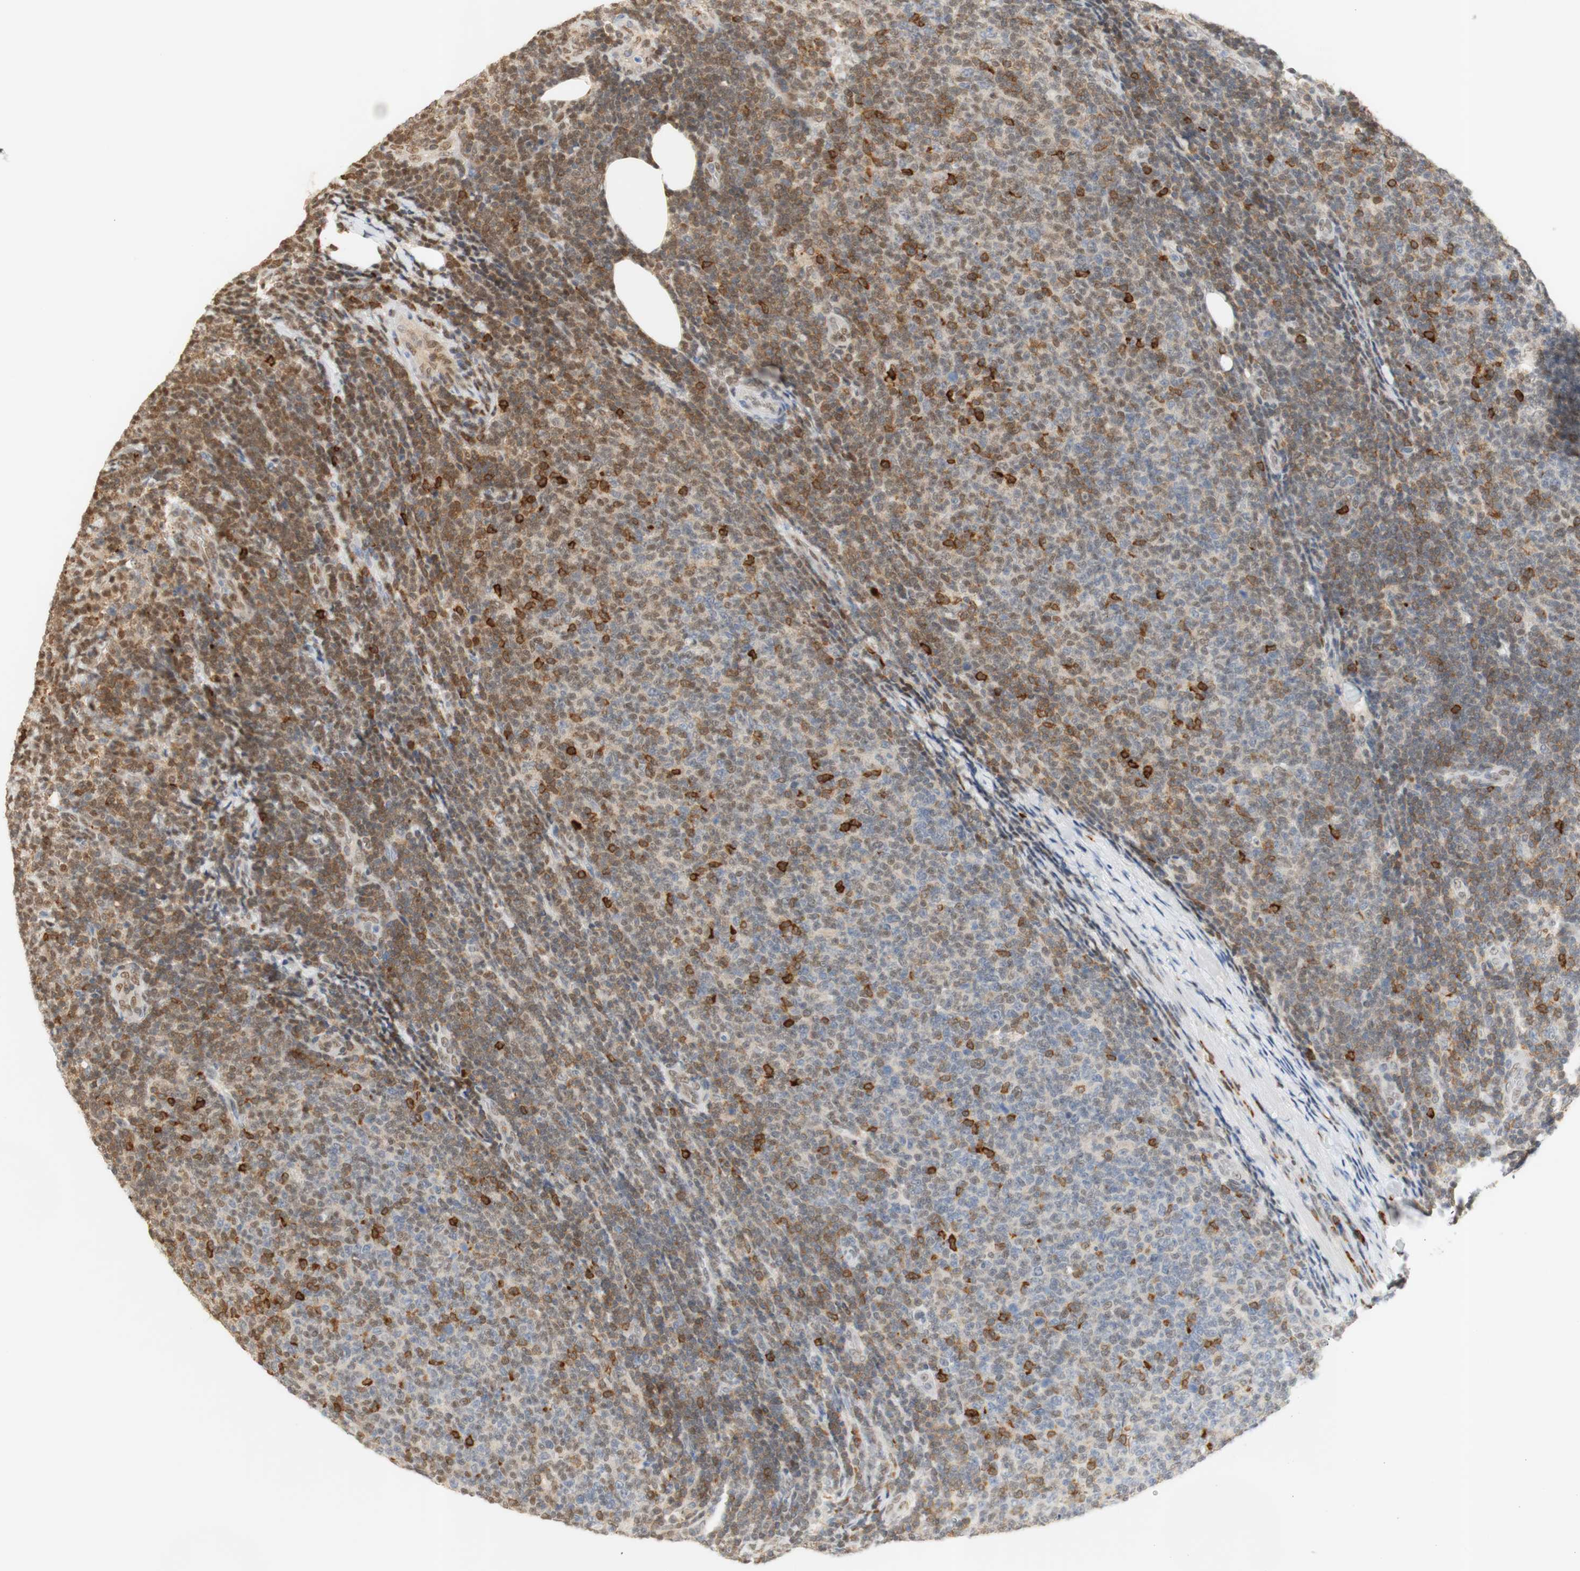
{"staining": {"intensity": "moderate", "quantity": ">75%", "location": "cytoplasmic/membranous"}, "tissue": "lymphoma", "cell_type": "Tumor cells", "image_type": "cancer", "snomed": [{"axis": "morphology", "description": "Malignant lymphoma, non-Hodgkin's type, Low grade"}, {"axis": "topography", "description": "Lymph node"}], "caption": "About >75% of tumor cells in lymphoma exhibit moderate cytoplasmic/membranous protein positivity as visualized by brown immunohistochemical staining.", "gene": "NAP1L4", "patient": {"sex": "male", "age": 66}}